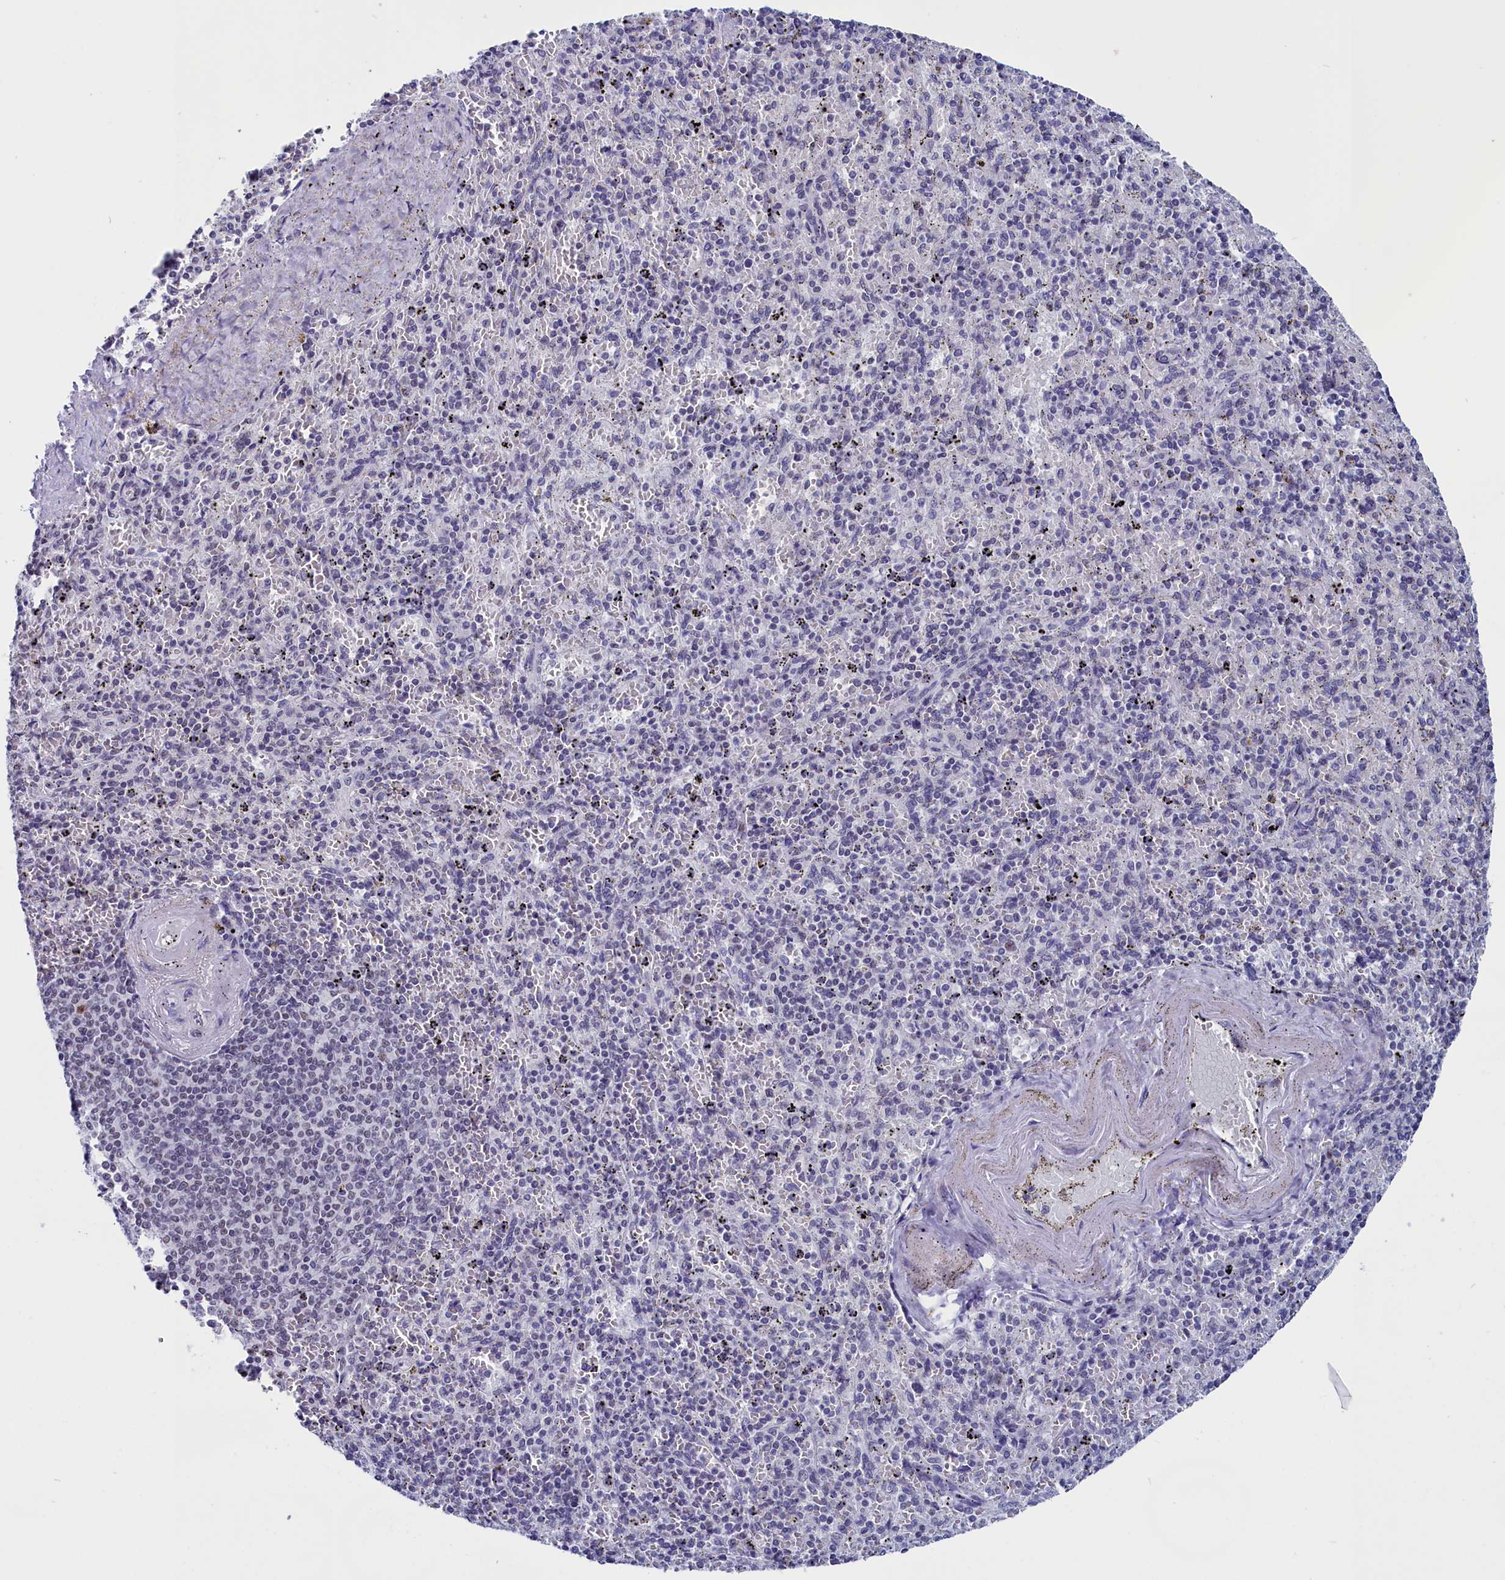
{"staining": {"intensity": "weak", "quantity": "25%-75%", "location": "nuclear"}, "tissue": "spleen", "cell_type": "Cells in red pulp", "image_type": "normal", "snomed": [{"axis": "morphology", "description": "Normal tissue, NOS"}, {"axis": "topography", "description": "Spleen"}], "caption": "Brown immunohistochemical staining in unremarkable human spleen exhibits weak nuclear expression in about 25%-75% of cells in red pulp.", "gene": "CD2BP2", "patient": {"sex": "male", "age": 82}}